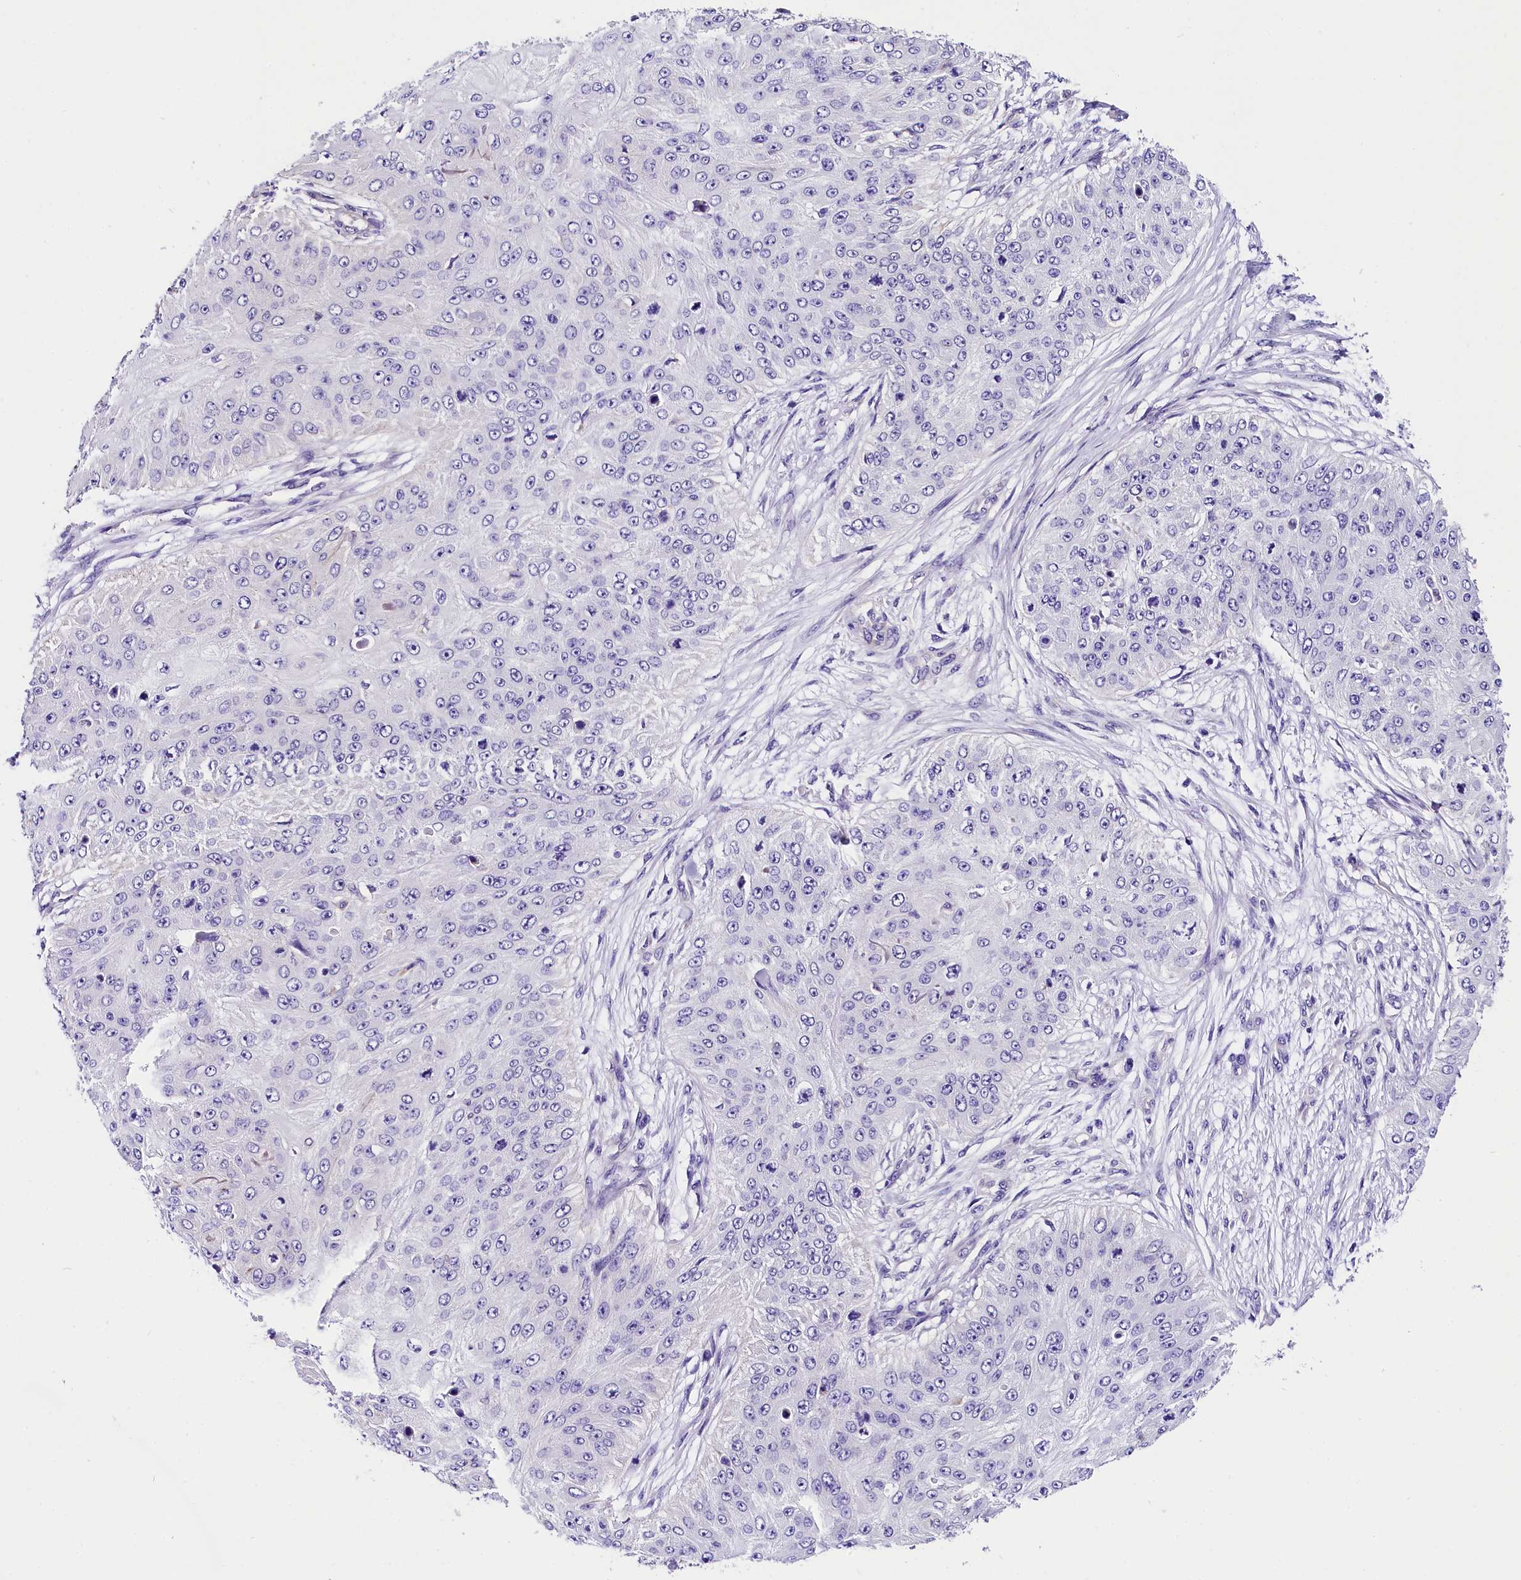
{"staining": {"intensity": "negative", "quantity": "none", "location": "none"}, "tissue": "skin cancer", "cell_type": "Tumor cells", "image_type": "cancer", "snomed": [{"axis": "morphology", "description": "Squamous cell carcinoma, NOS"}, {"axis": "topography", "description": "Skin"}], "caption": "IHC photomicrograph of neoplastic tissue: skin cancer stained with DAB (3,3'-diaminobenzidine) demonstrates no significant protein staining in tumor cells.", "gene": "ACAA2", "patient": {"sex": "female", "age": 80}}